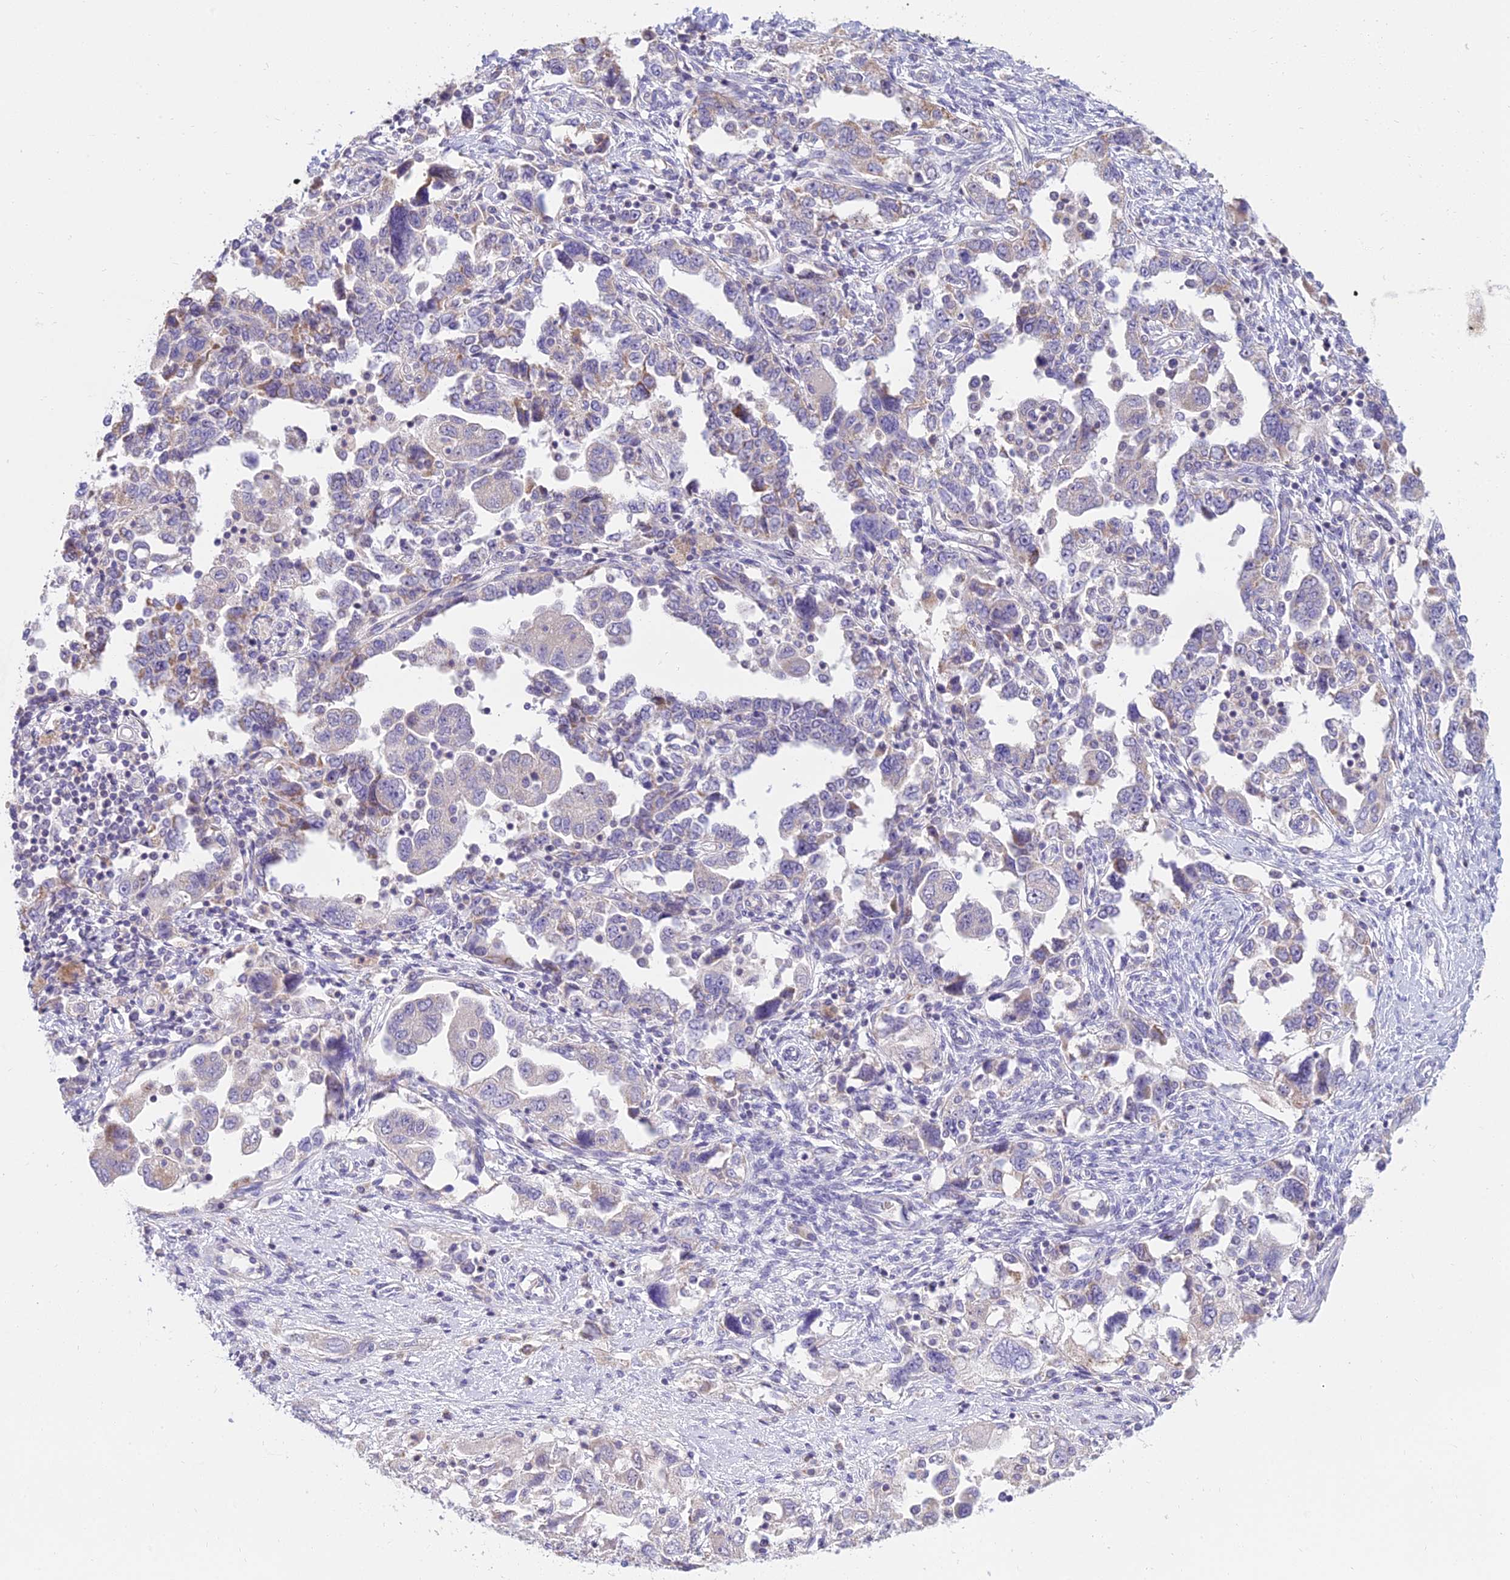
{"staining": {"intensity": "negative", "quantity": "none", "location": "none"}, "tissue": "ovarian cancer", "cell_type": "Tumor cells", "image_type": "cancer", "snomed": [{"axis": "morphology", "description": "Carcinoma, NOS"}, {"axis": "morphology", "description": "Cystadenocarcinoma, serous, NOS"}, {"axis": "topography", "description": "Ovary"}], "caption": "Photomicrograph shows no protein staining in tumor cells of carcinoma (ovarian) tissue. Brightfield microscopy of IHC stained with DAB (brown) and hematoxylin (blue), captured at high magnification.", "gene": "CFAP206", "patient": {"sex": "female", "age": 69}}